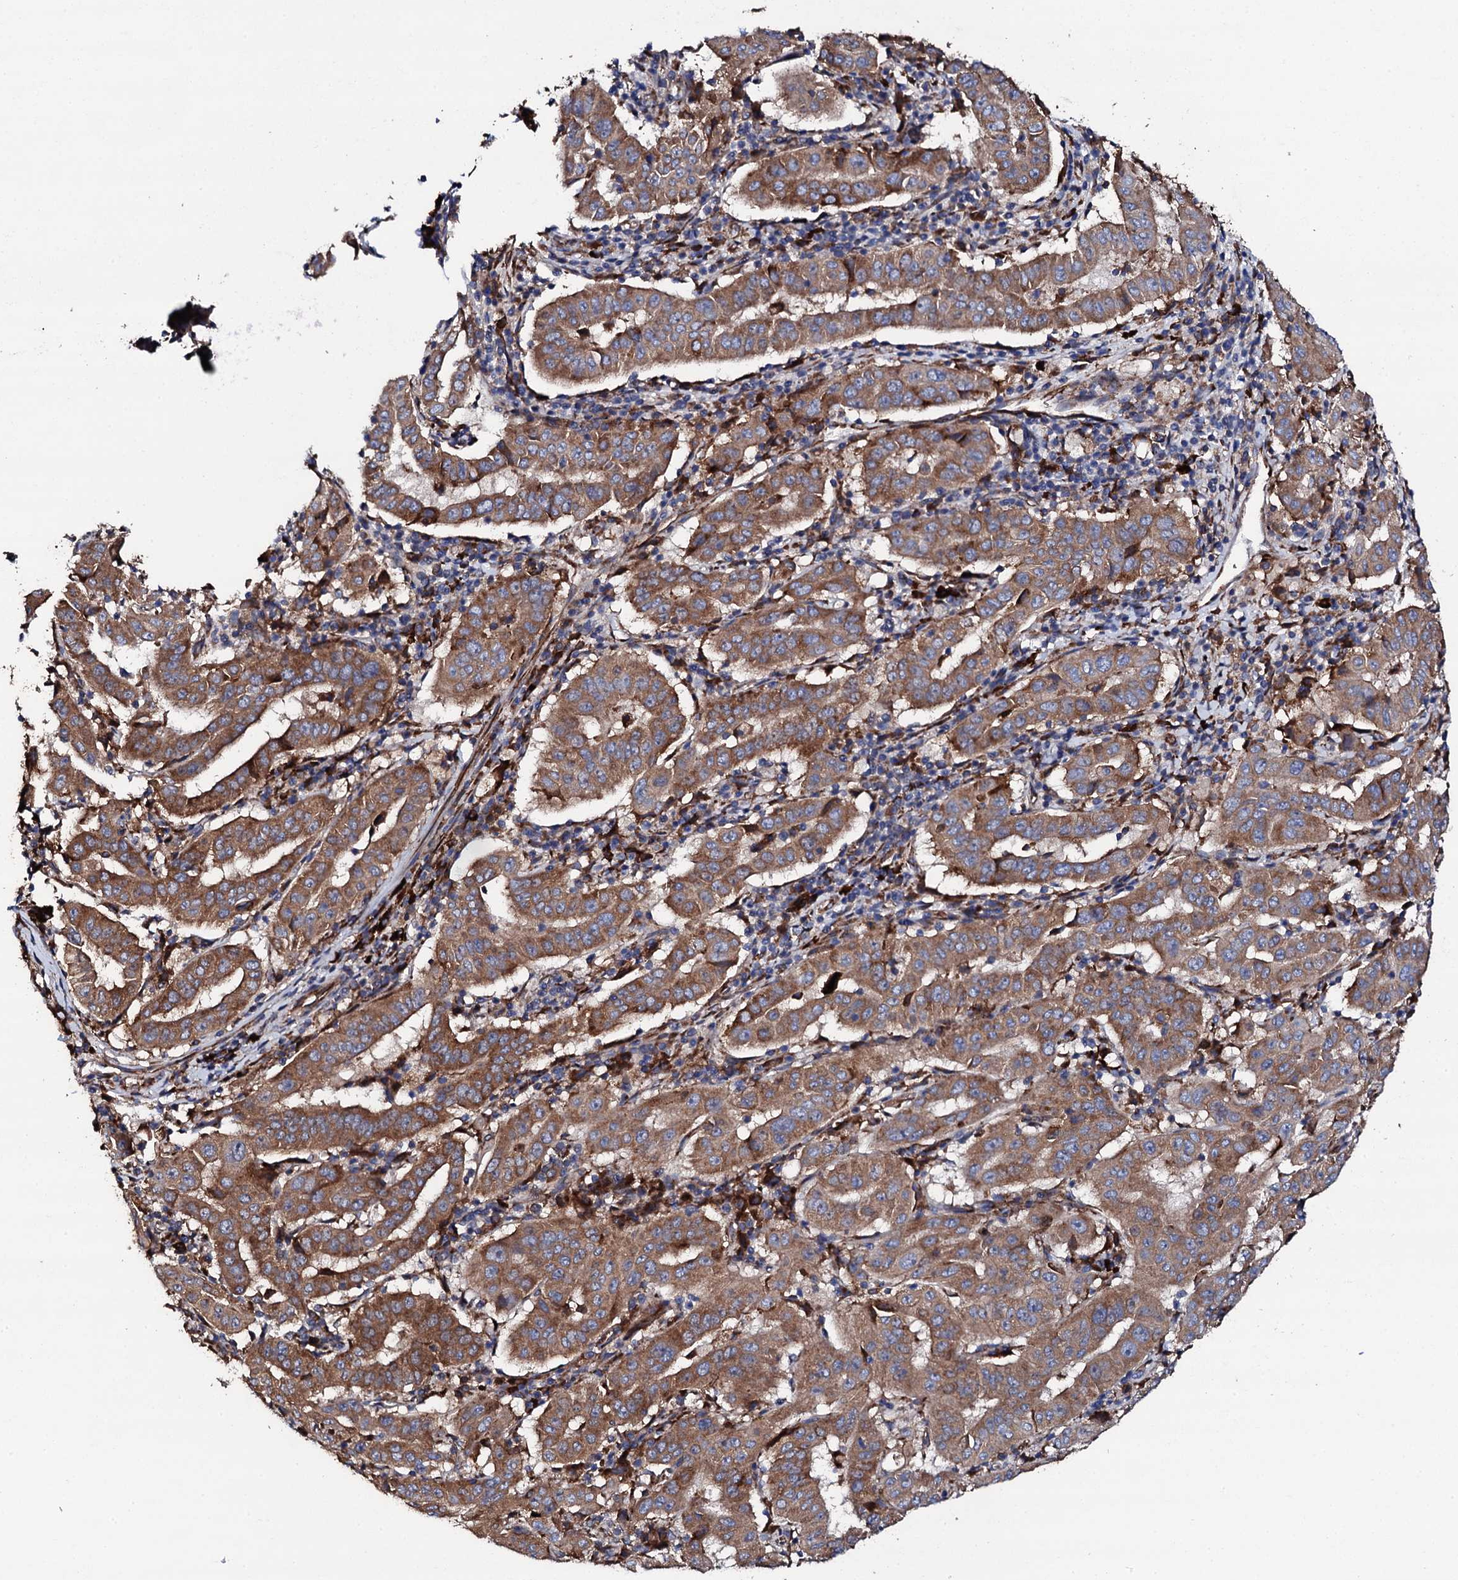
{"staining": {"intensity": "strong", "quantity": ">75%", "location": "cytoplasmic/membranous"}, "tissue": "pancreatic cancer", "cell_type": "Tumor cells", "image_type": "cancer", "snomed": [{"axis": "morphology", "description": "Adenocarcinoma, NOS"}, {"axis": "topography", "description": "Pancreas"}], "caption": "Adenocarcinoma (pancreatic) was stained to show a protein in brown. There is high levels of strong cytoplasmic/membranous staining in approximately >75% of tumor cells. (DAB (3,3'-diaminobenzidine) IHC, brown staining for protein, blue staining for nuclei).", "gene": "LIPT2", "patient": {"sex": "male", "age": 63}}